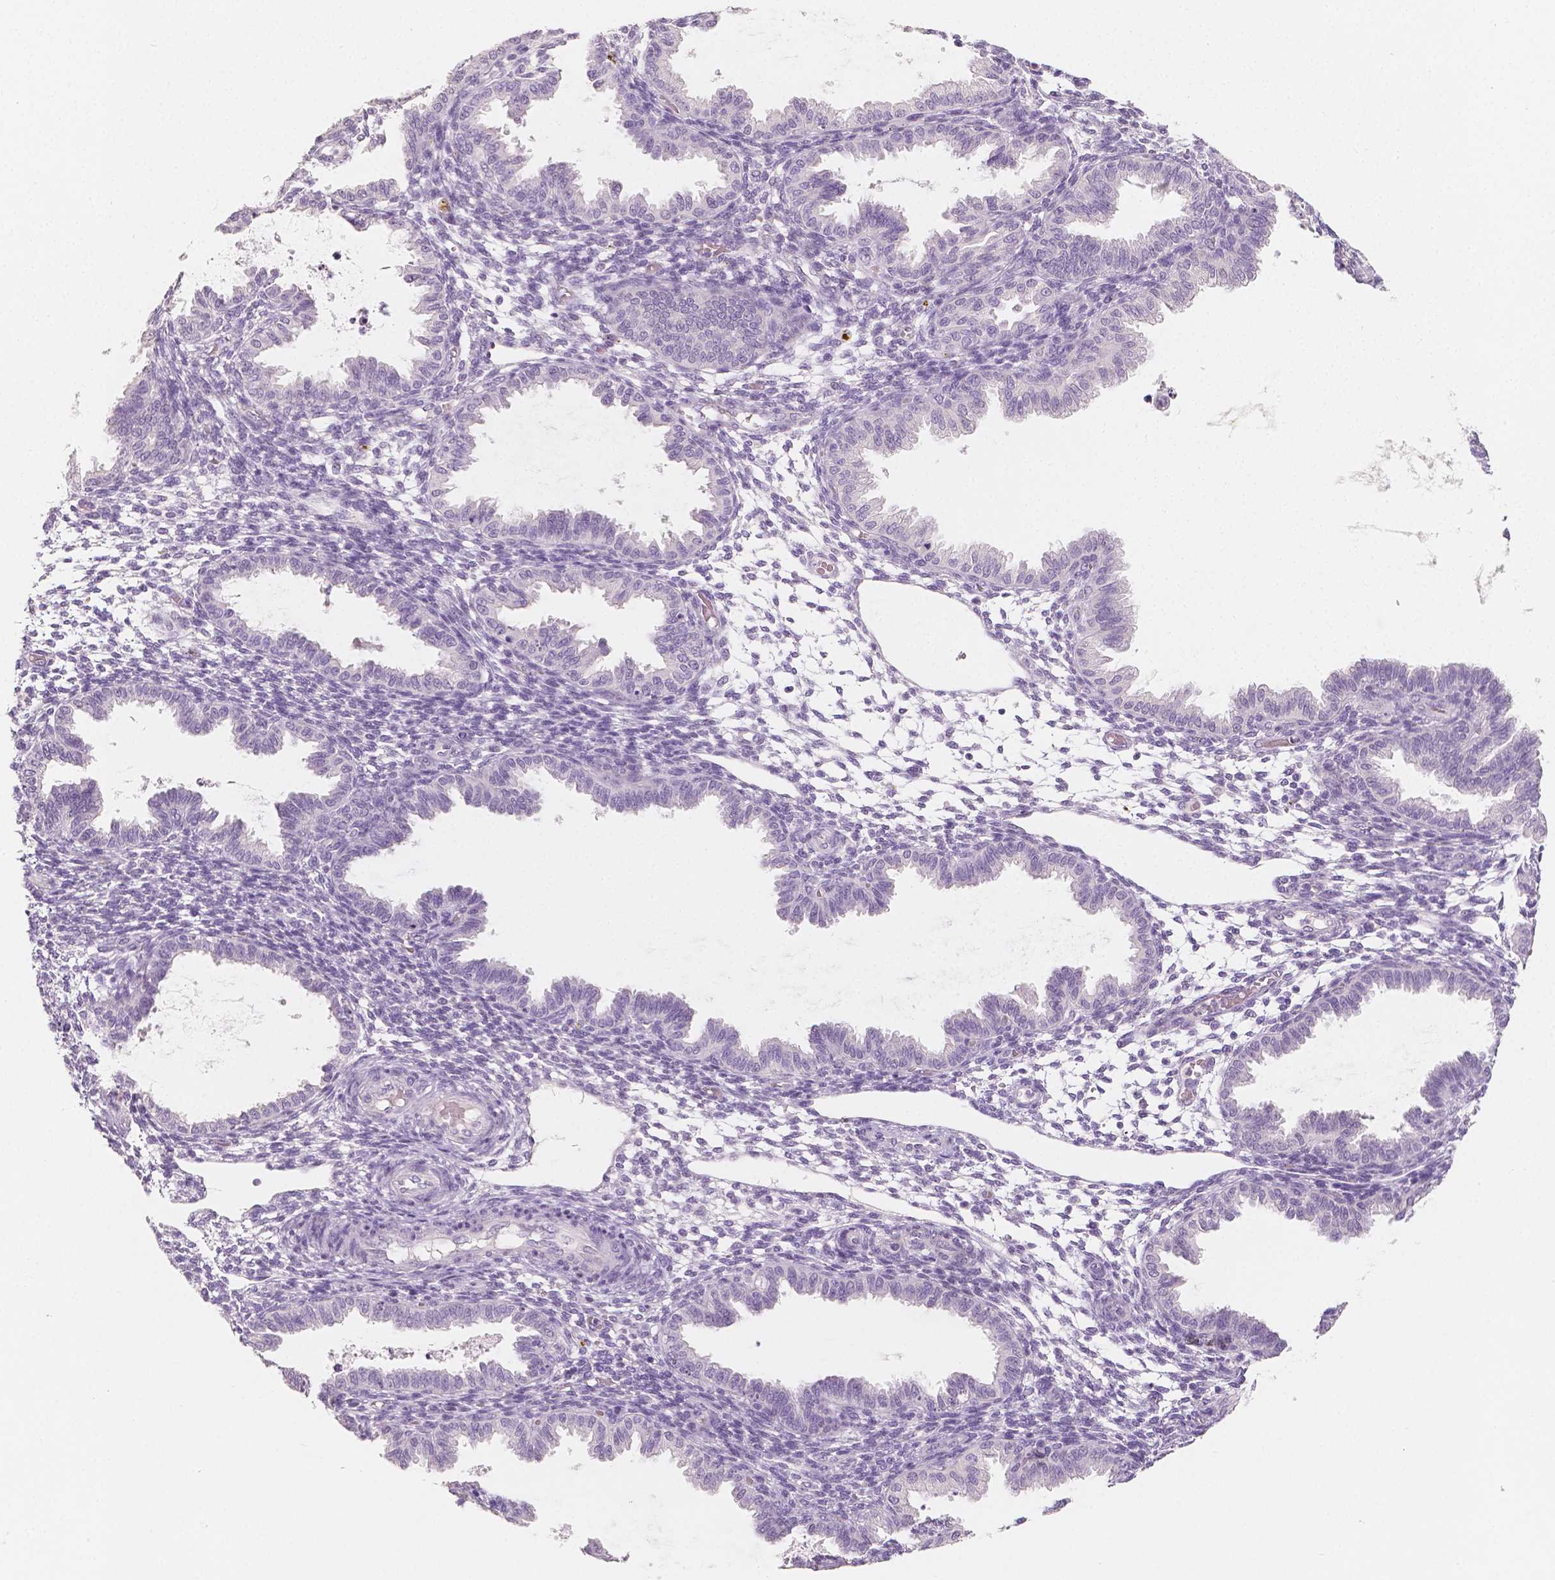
{"staining": {"intensity": "negative", "quantity": "none", "location": "none"}, "tissue": "endometrium", "cell_type": "Cells in endometrial stroma", "image_type": "normal", "snomed": [{"axis": "morphology", "description": "Normal tissue, NOS"}, {"axis": "topography", "description": "Endometrium"}], "caption": "Image shows no significant protein staining in cells in endometrial stroma of normal endometrium.", "gene": "NECAB2", "patient": {"sex": "female", "age": 33}}